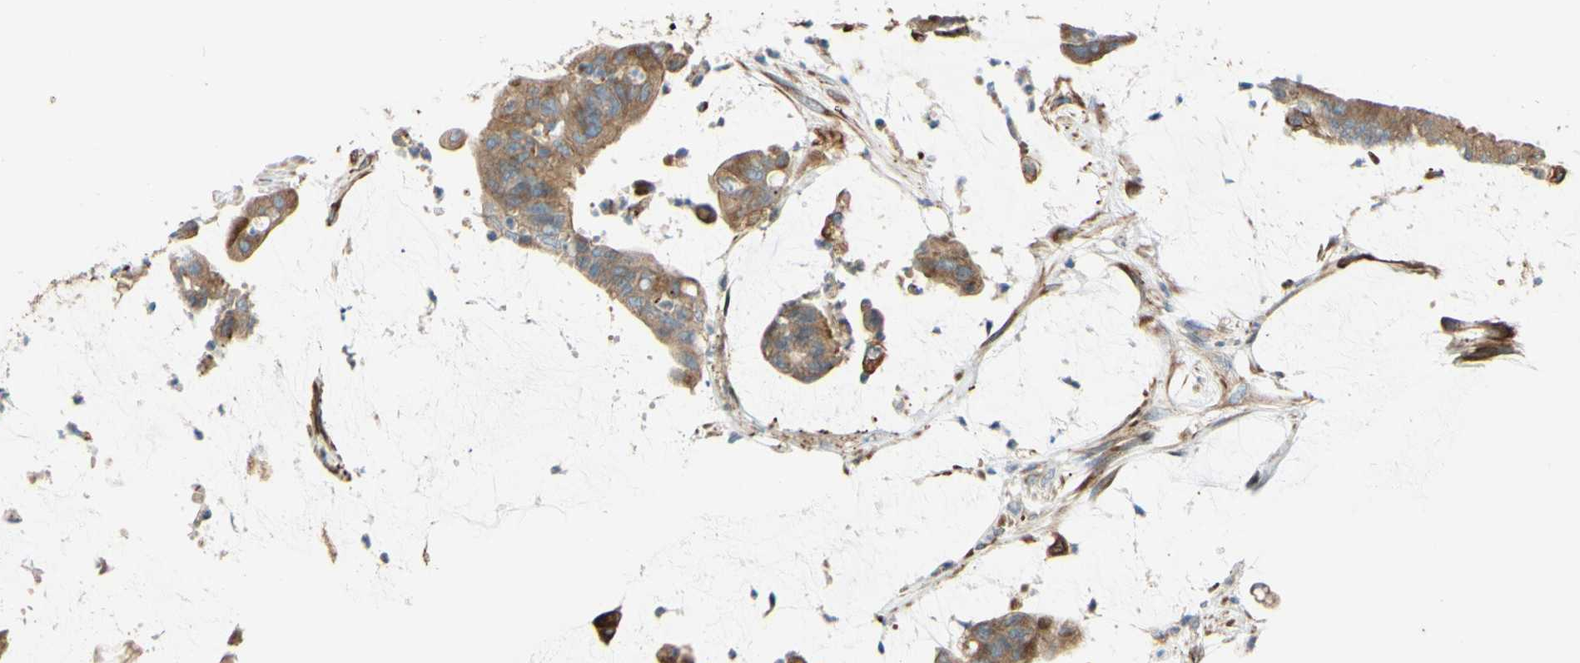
{"staining": {"intensity": "moderate", "quantity": ">75%", "location": "cytoplasmic/membranous"}, "tissue": "colorectal cancer", "cell_type": "Tumor cells", "image_type": "cancer", "snomed": [{"axis": "morphology", "description": "Adenocarcinoma, NOS"}, {"axis": "topography", "description": "Rectum"}], "caption": "This micrograph displays immunohistochemistry (IHC) staining of human colorectal adenocarcinoma, with medium moderate cytoplasmic/membranous staining in approximately >75% of tumor cells.", "gene": "C1orf43", "patient": {"sex": "female", "age": 66}}